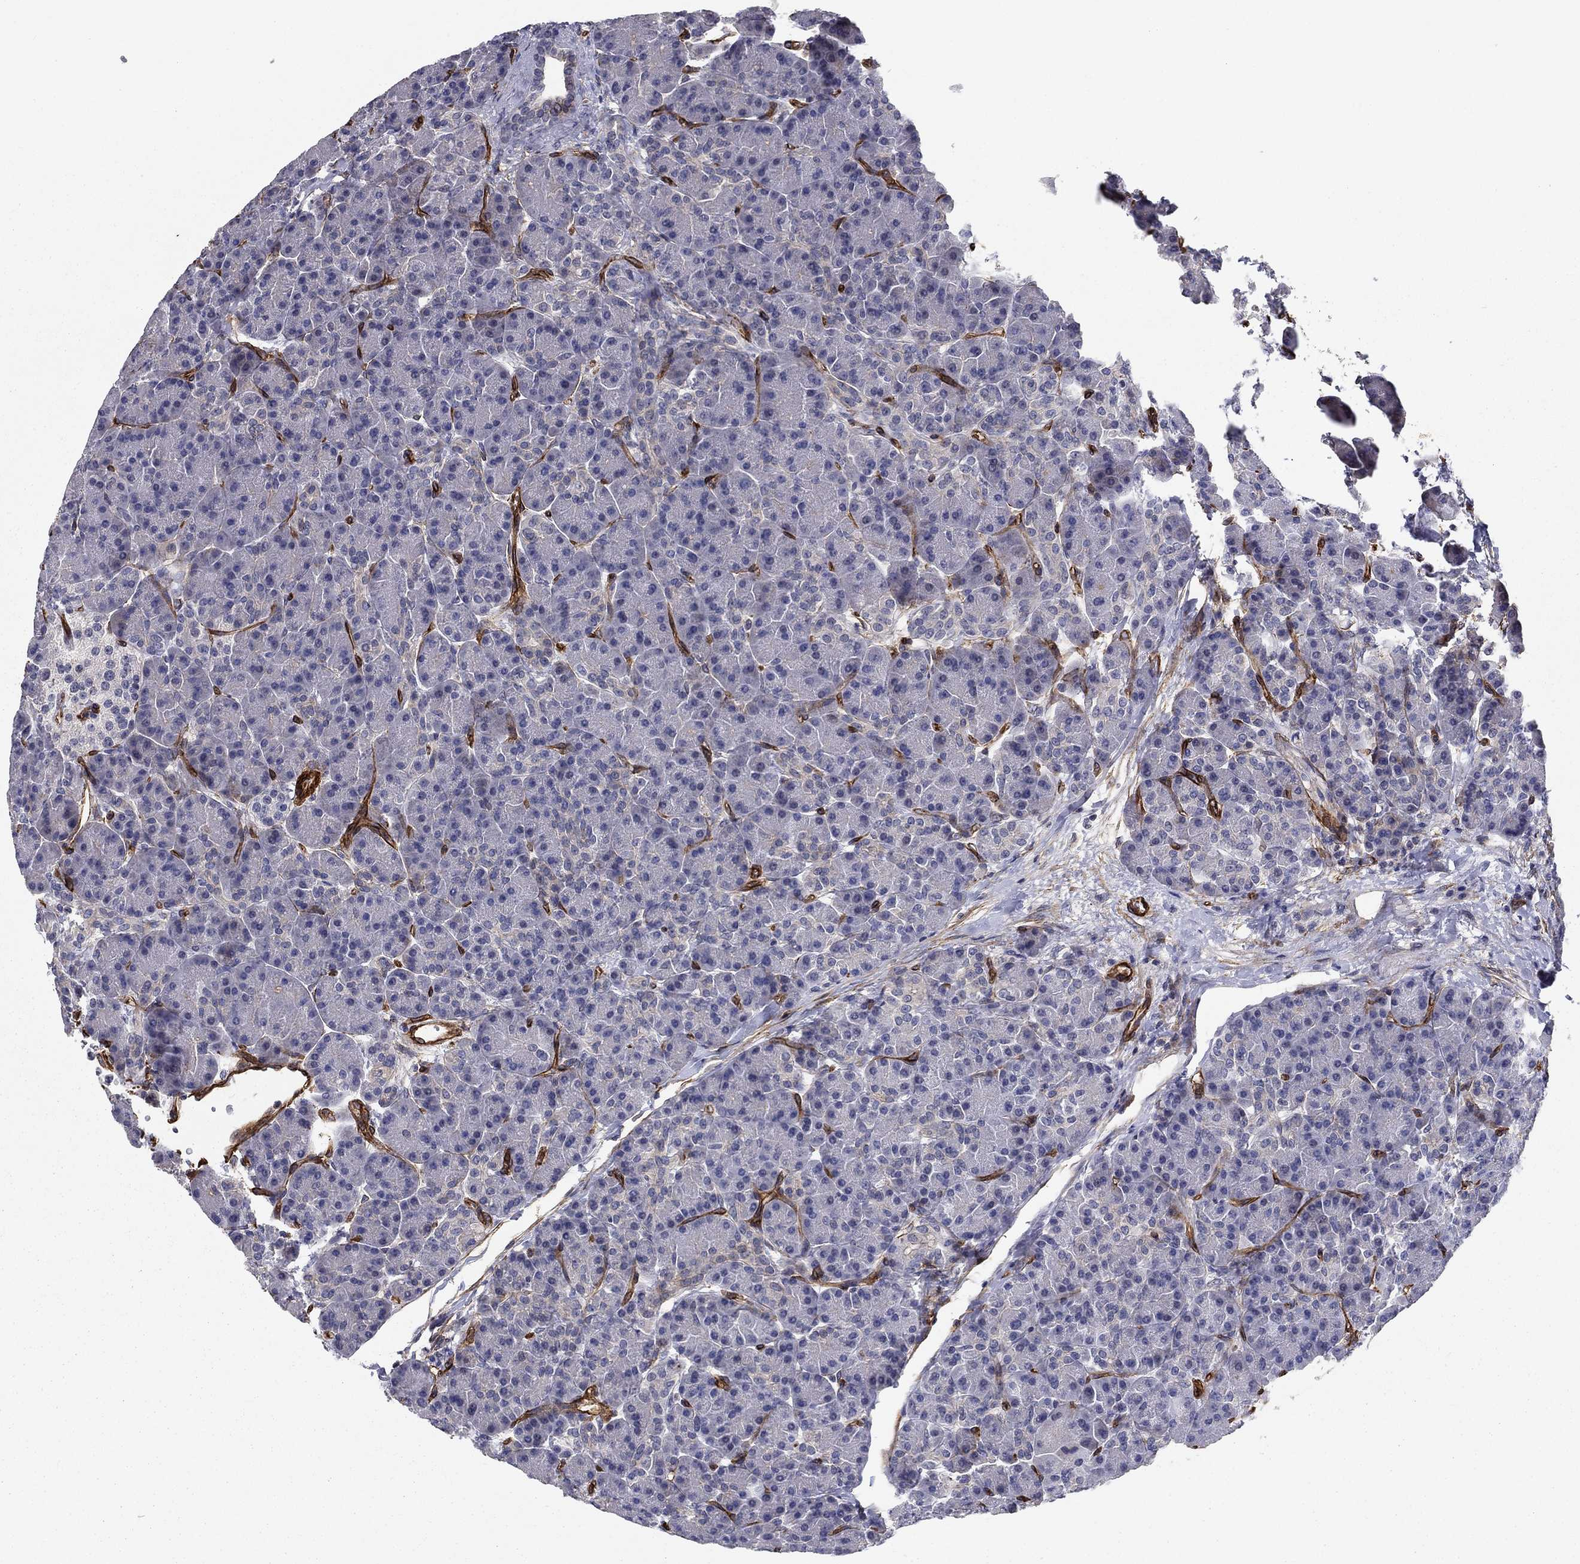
{"staining": {"intensity": "negative", "quantity": "none", "location": "none"}, "tissue": "pancreas", "cell_type": "Exocrine glandular cells", "image_type": "normal", "snomed": [{"axis": "morphology", "description": "Normal tissue, NOS"}, {"axis": "topography", "description": "Pancreas"}], "caption": "There is no significant positivity in exocrine glandular cells of pancreas. (DAB immunohistochemistry with hematoxylin counter stain).", "gene": "SYNC", "patient": {"sex": "female", "age": 63}}